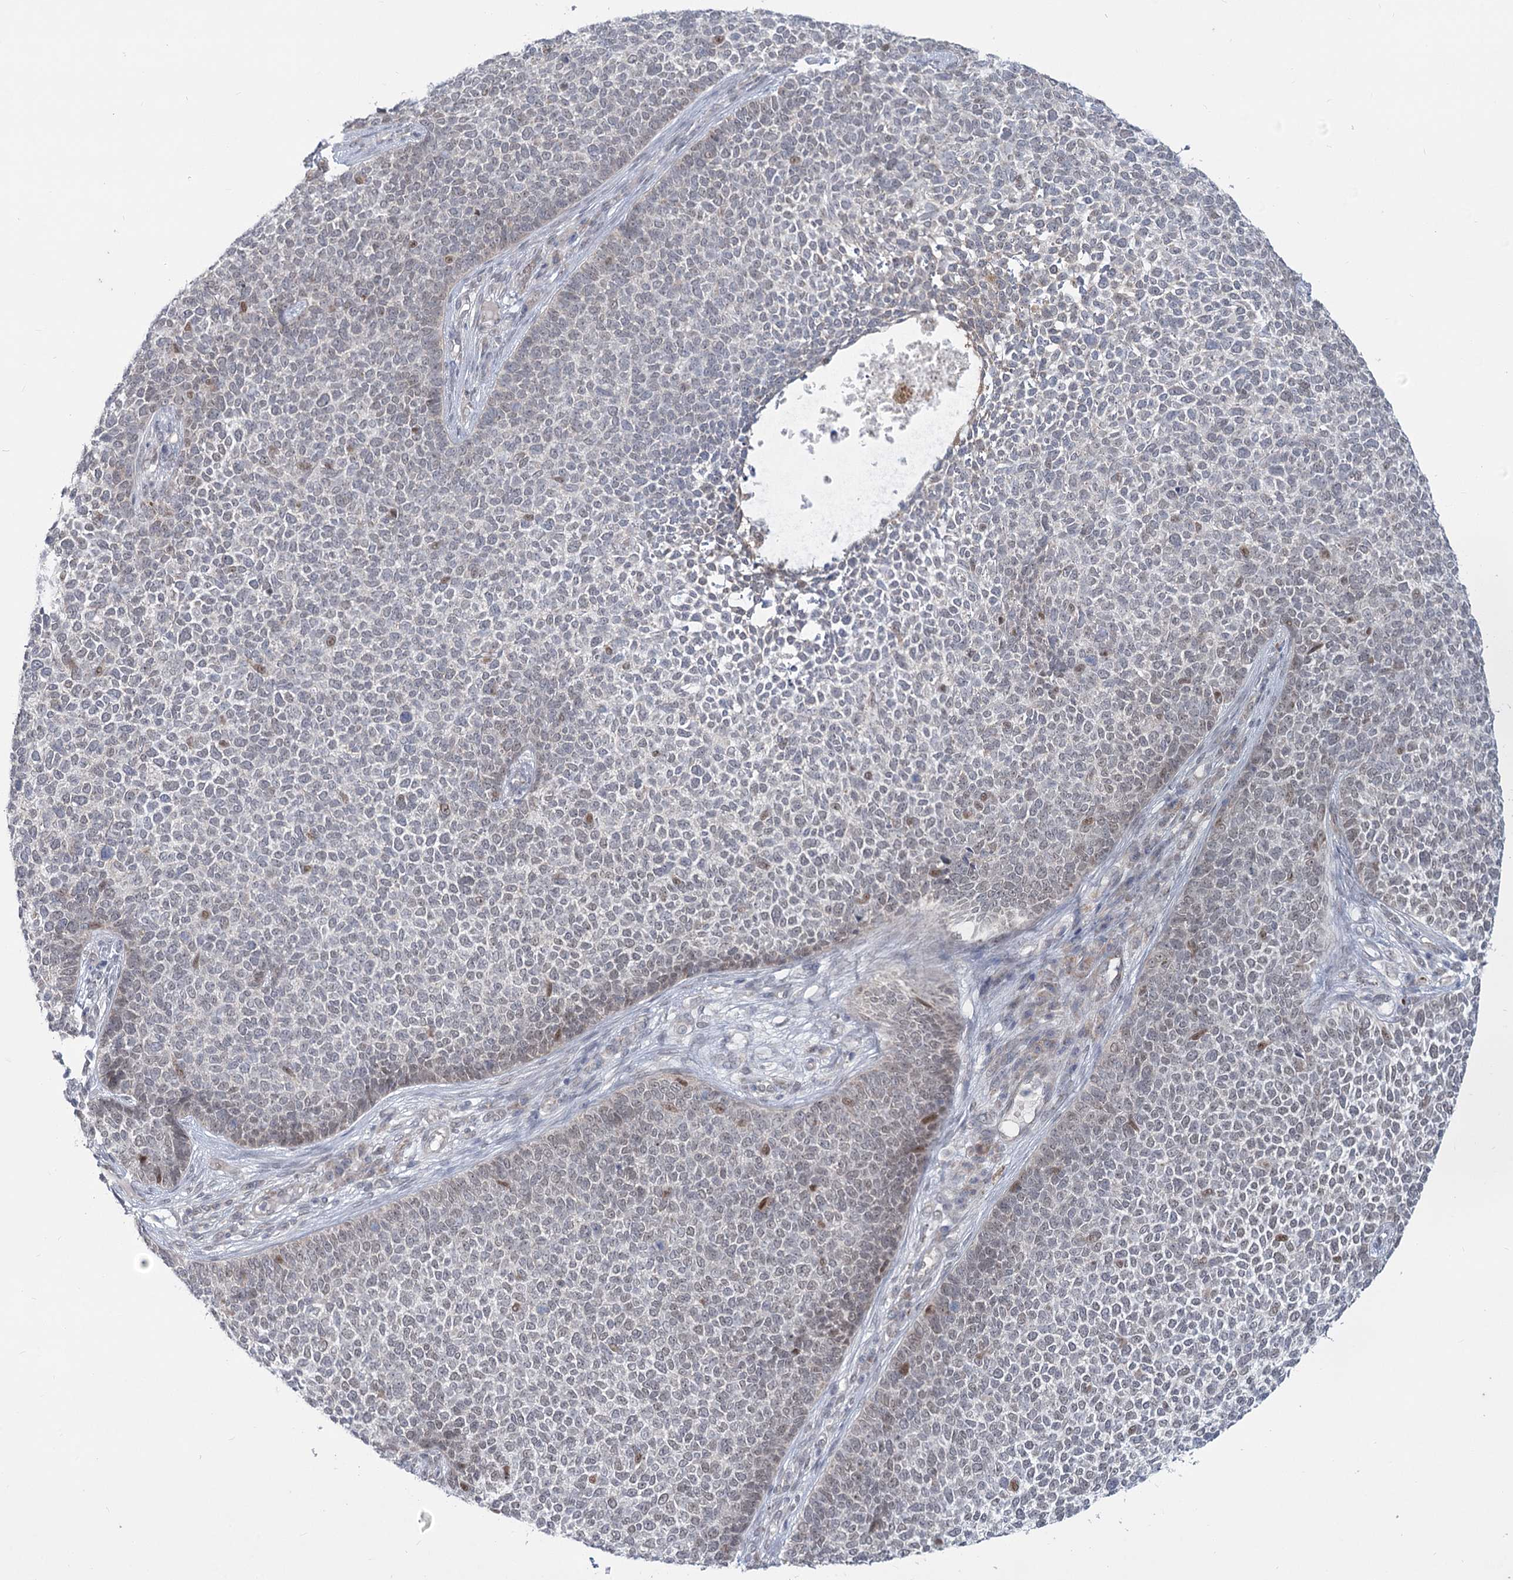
{"staining": {"intensity": "negative", "quantity": "none", "location": "none"}, "tissue": "skin cancer", "cell_type": "Tumor cells", "image_type": "cancer", "snomed": [{"axis": "morphology", "description": "Basal cell carcinoma"}, {"axis": "topography", "description": "Skin"}], "caption": "There is no significant positivity in tumor cells of skin cancer.", "gene": "MTG1", "patient": {"sex": "female", "age": 84}}